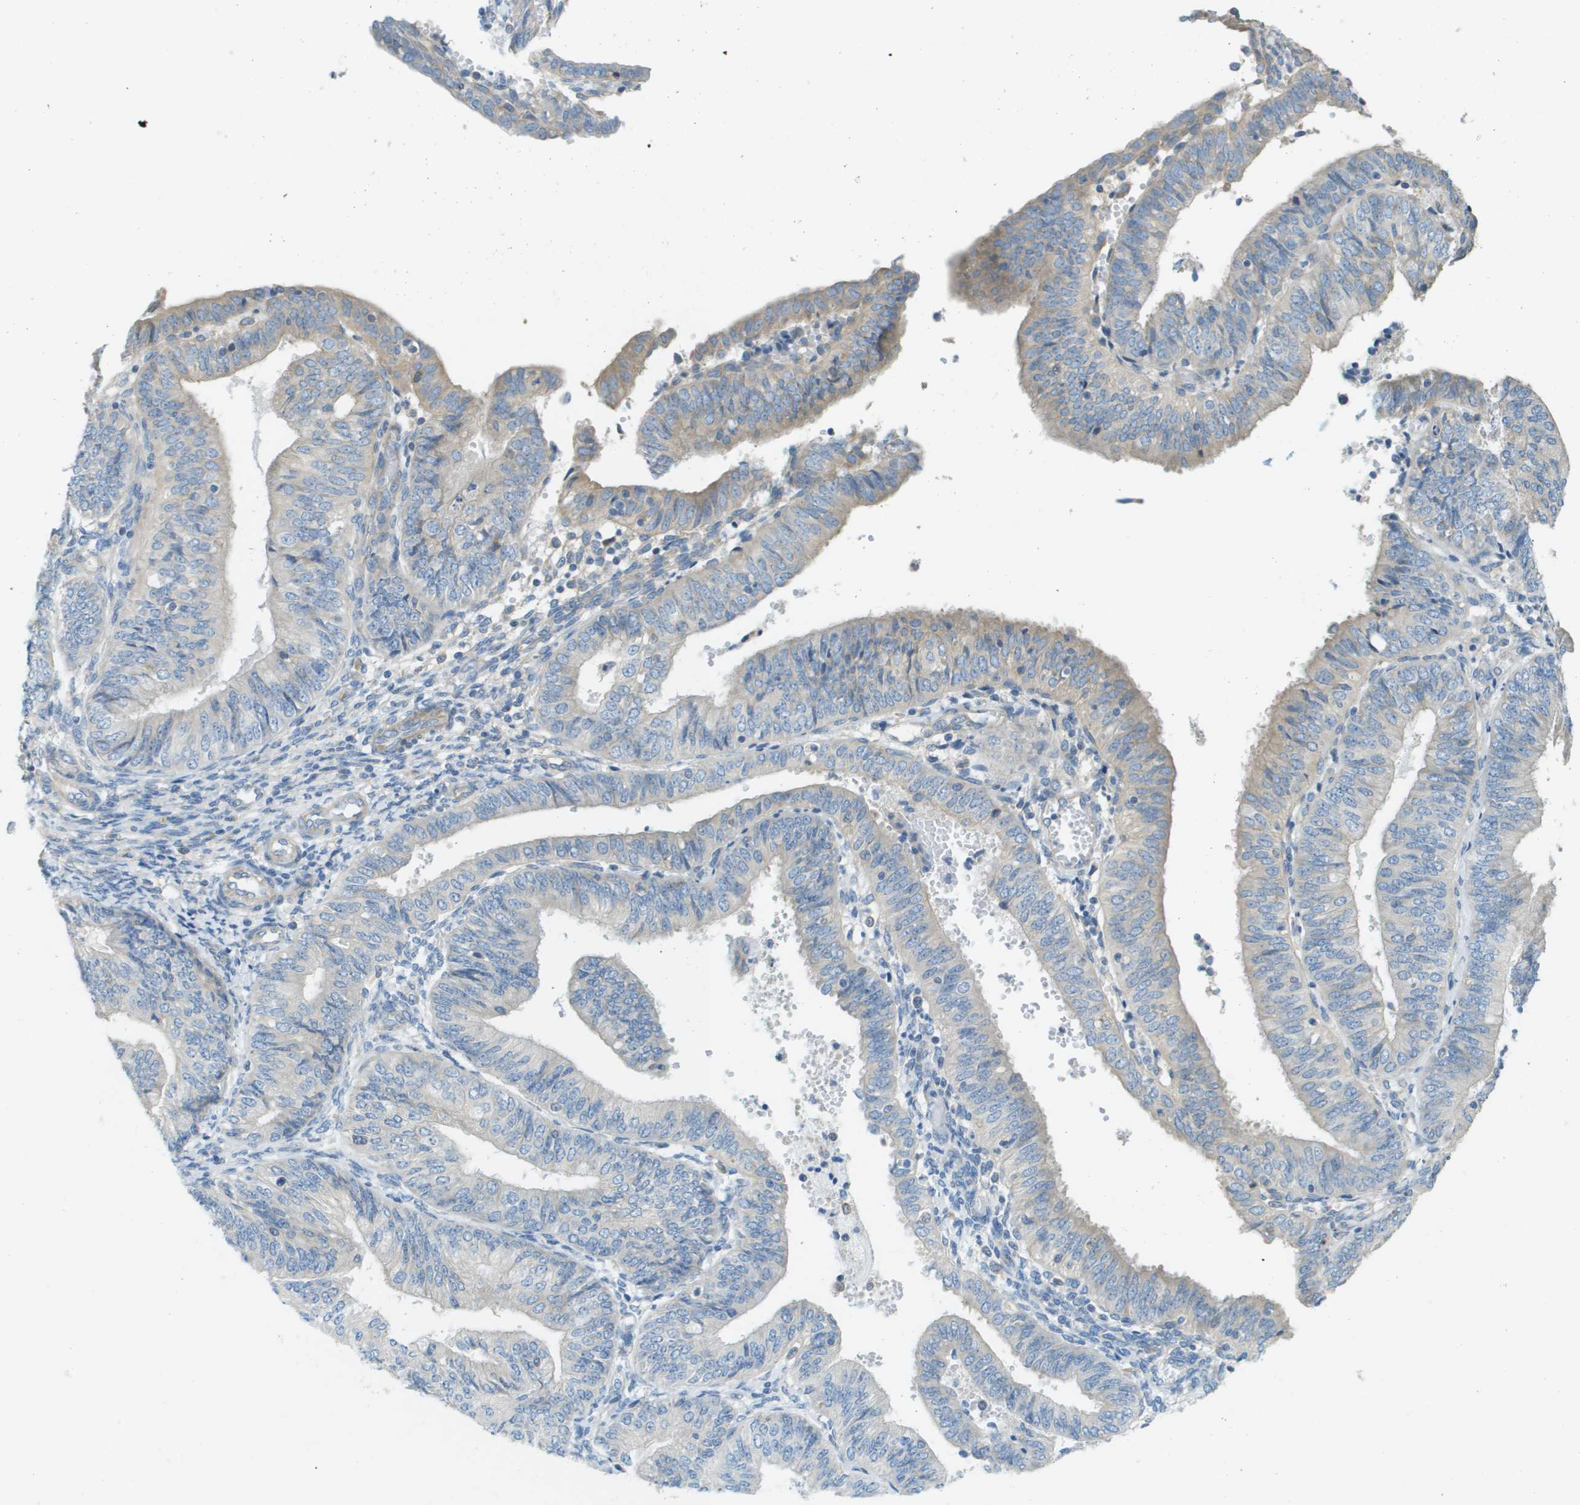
{"staining": {"intensity": "weak", "quantity": "<25%", "location": "cytoplasmic/membranous"}, "tissue": "endometrial cancer", "cell_type": "Tumor cells", "image_type": "cancer", "snomed": [{"axis": "morphology", "description": "Adenocarcinoma, NOS"}, {"axis": "topography", "description": "Endometrium"}], "caption": "Immunohistochemistry histopathology image of human endometrial cancer stained for a protein (brown), which reveals no expression in tumor cells. (DAB IHC visualized using brightfield microscopy, high magnification).", "gene": "DNAJB11", "patient": {"sex": "female", "age": 58}}